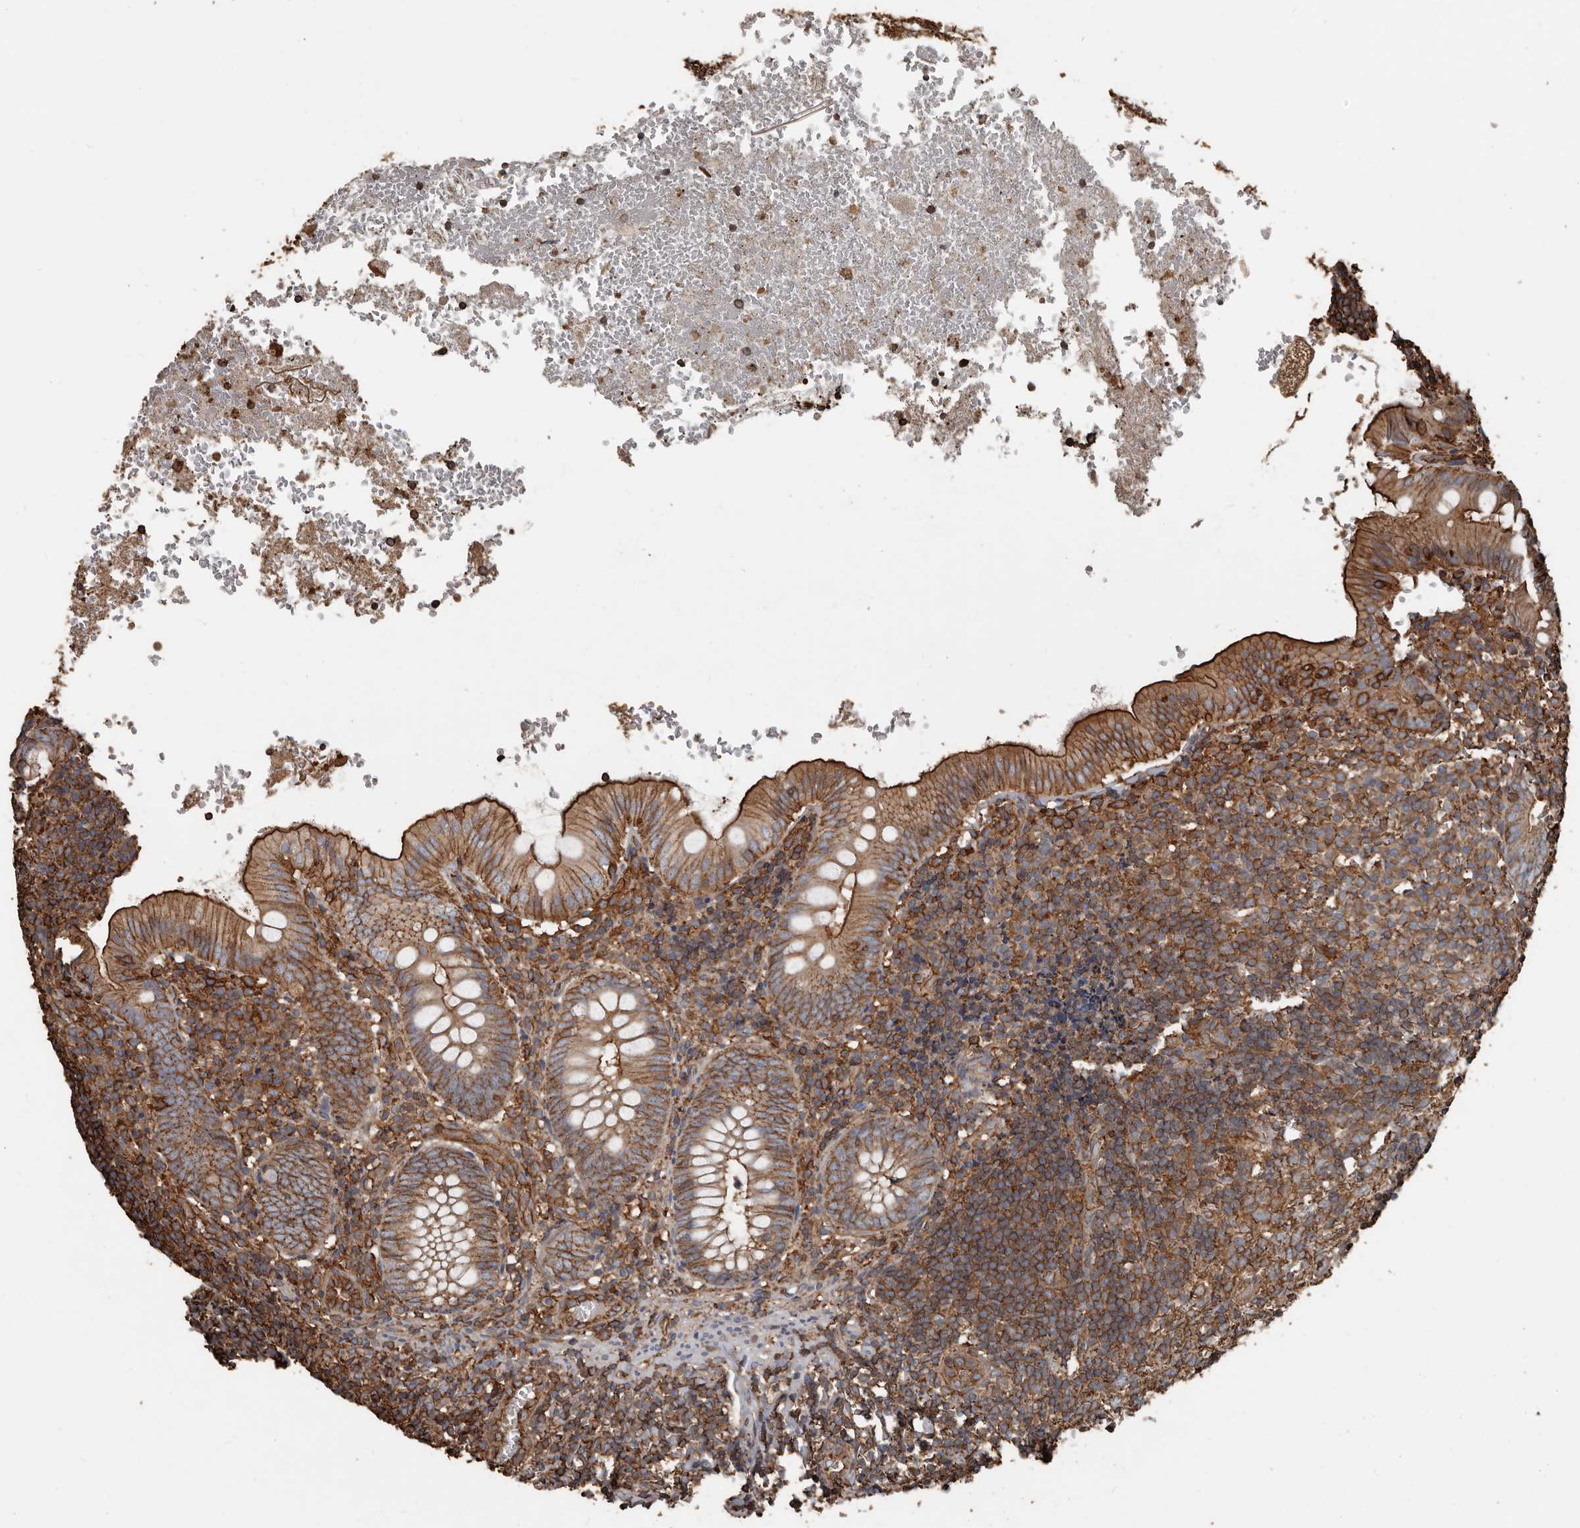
{"staining": {"intensity": "strong", "quantity": "25%-75%", "location": "cytoplasmic/membranous"}, "tissue": "appendix", "cell_type": "Glandular cells", "image_type": "normal", "snomed": [{"axis": "morphology", "description": "Normal tissue, NOS"}, {"axis": "topography", "description": "Appendix"}], "caption": "Glandular cells demonstrate high levels of strong cytoplasmic/membranous expression in about 25%-75% of cells in normal human appendix.", "gene": "DENND6B", "patient": {"sex": "male", "age": 8}}